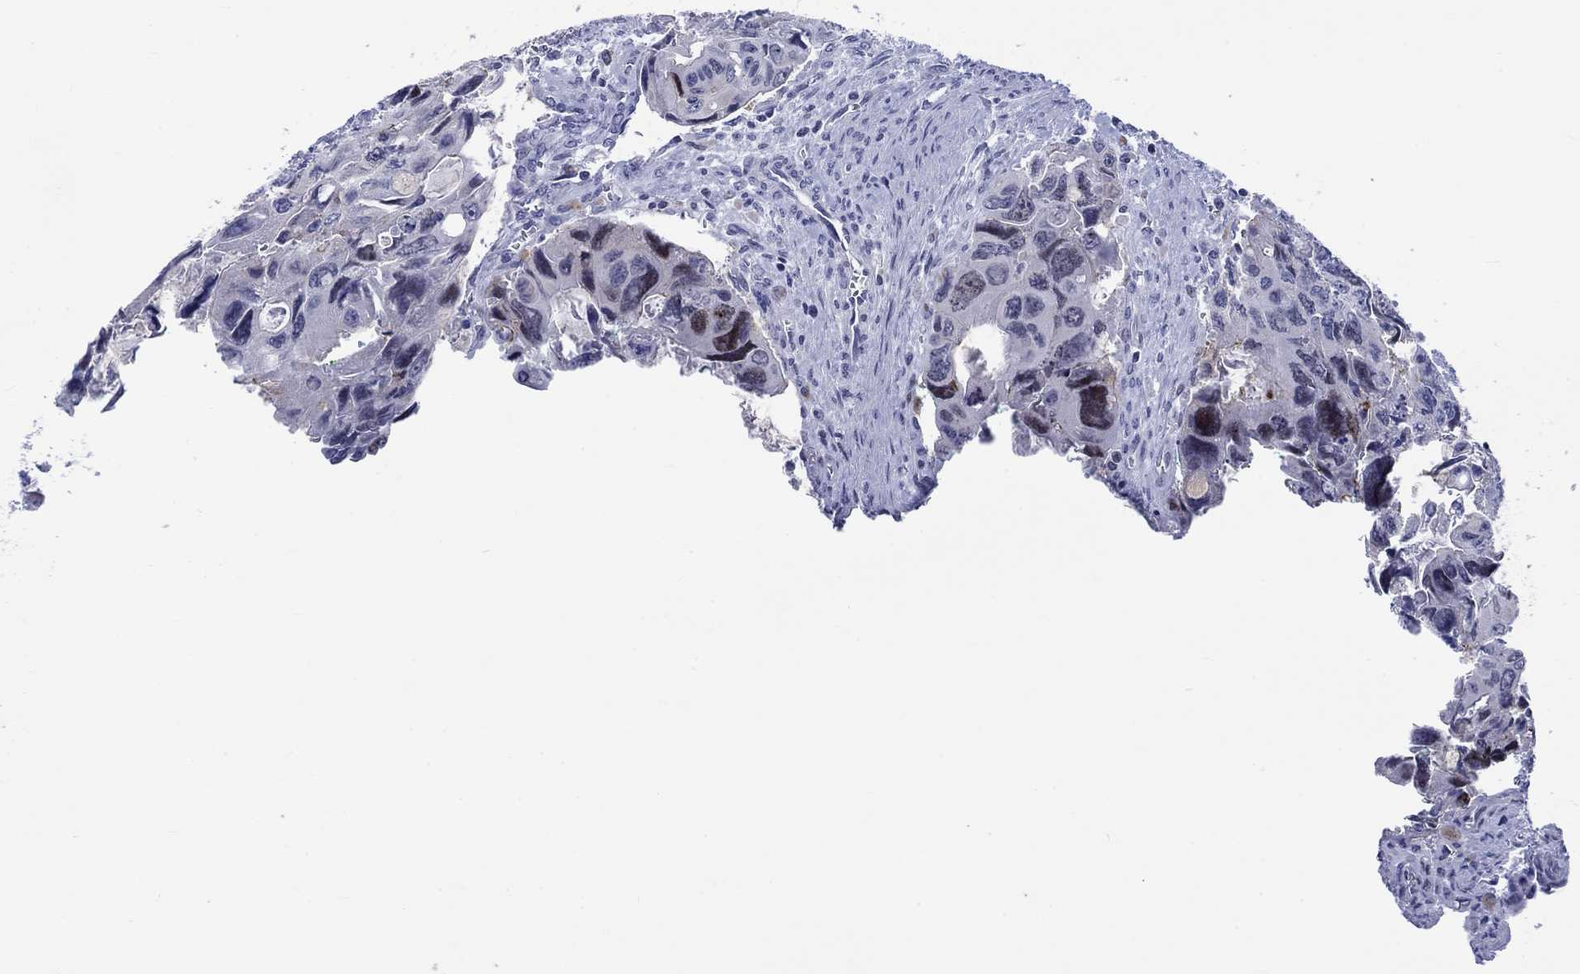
{"staining": {"intensity": "negative", "quantity": "none", "location": "none"}, "tissue": "colorectal cancer", "cell_type": "Tumor cells", "image_type": "cancer", "snomed": [{"axis": "morphology", "description": "Adenocarcinoma, NOS"}, {"axis": "topography", "description": "Rectum"}], "caption": "Protein analysis of colorectal cancer reveals no significant expression in tumor cells. (DAB (3,3'-diaminobenzidine) immunohistochemistry (IHC), high magnification).", "gene": "CDCA2", "patient": {"sex": "male", "age": 62}}